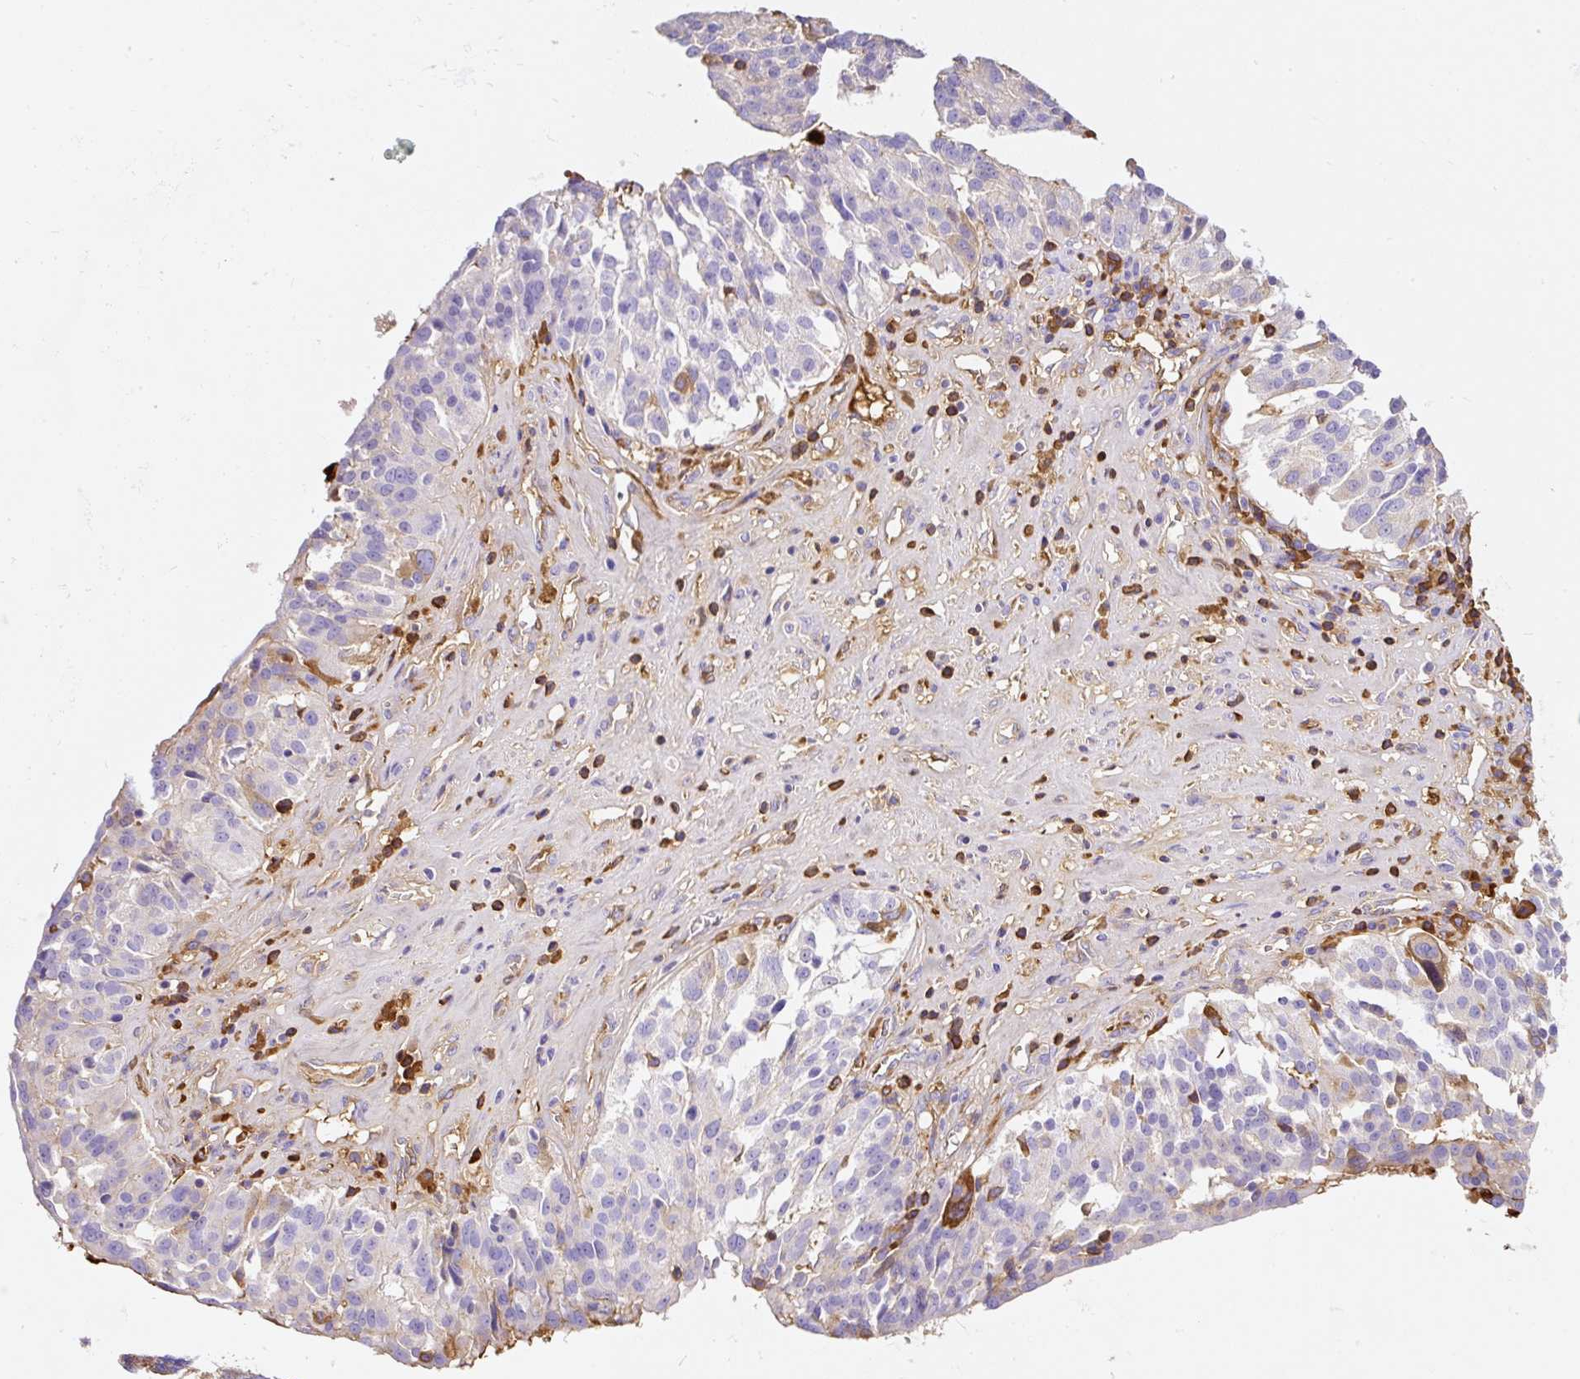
{"staining": {"intensity": "moderate", "quantity": "<25%", "location": "cytoplasmic/membranous"}, "tissue": "ovarian cancer", "cell_type": "Tumor cells", "image_type": "cancer", "snomed": [{"axis": "morphology", "description": "Cystadenocarcinoma, serous, NOS"}, {"axis": "topography", "description": "Ovary"}], "caption": "High-magnification brightfield microscopy of ovarian cancer stained with DAB (brown) and counterstained with hematoxylin (blue). tumor cells exhibit moderate cytoplasmic/membranous positivity is seen in about<25% of cells. The staining was performed using DAB, with brown indicating positive protein expression. Nuclei are stained blue with hematoxylin.", "gene": "CLEC3B", "patient": {"sex": "female", "age": 59}}